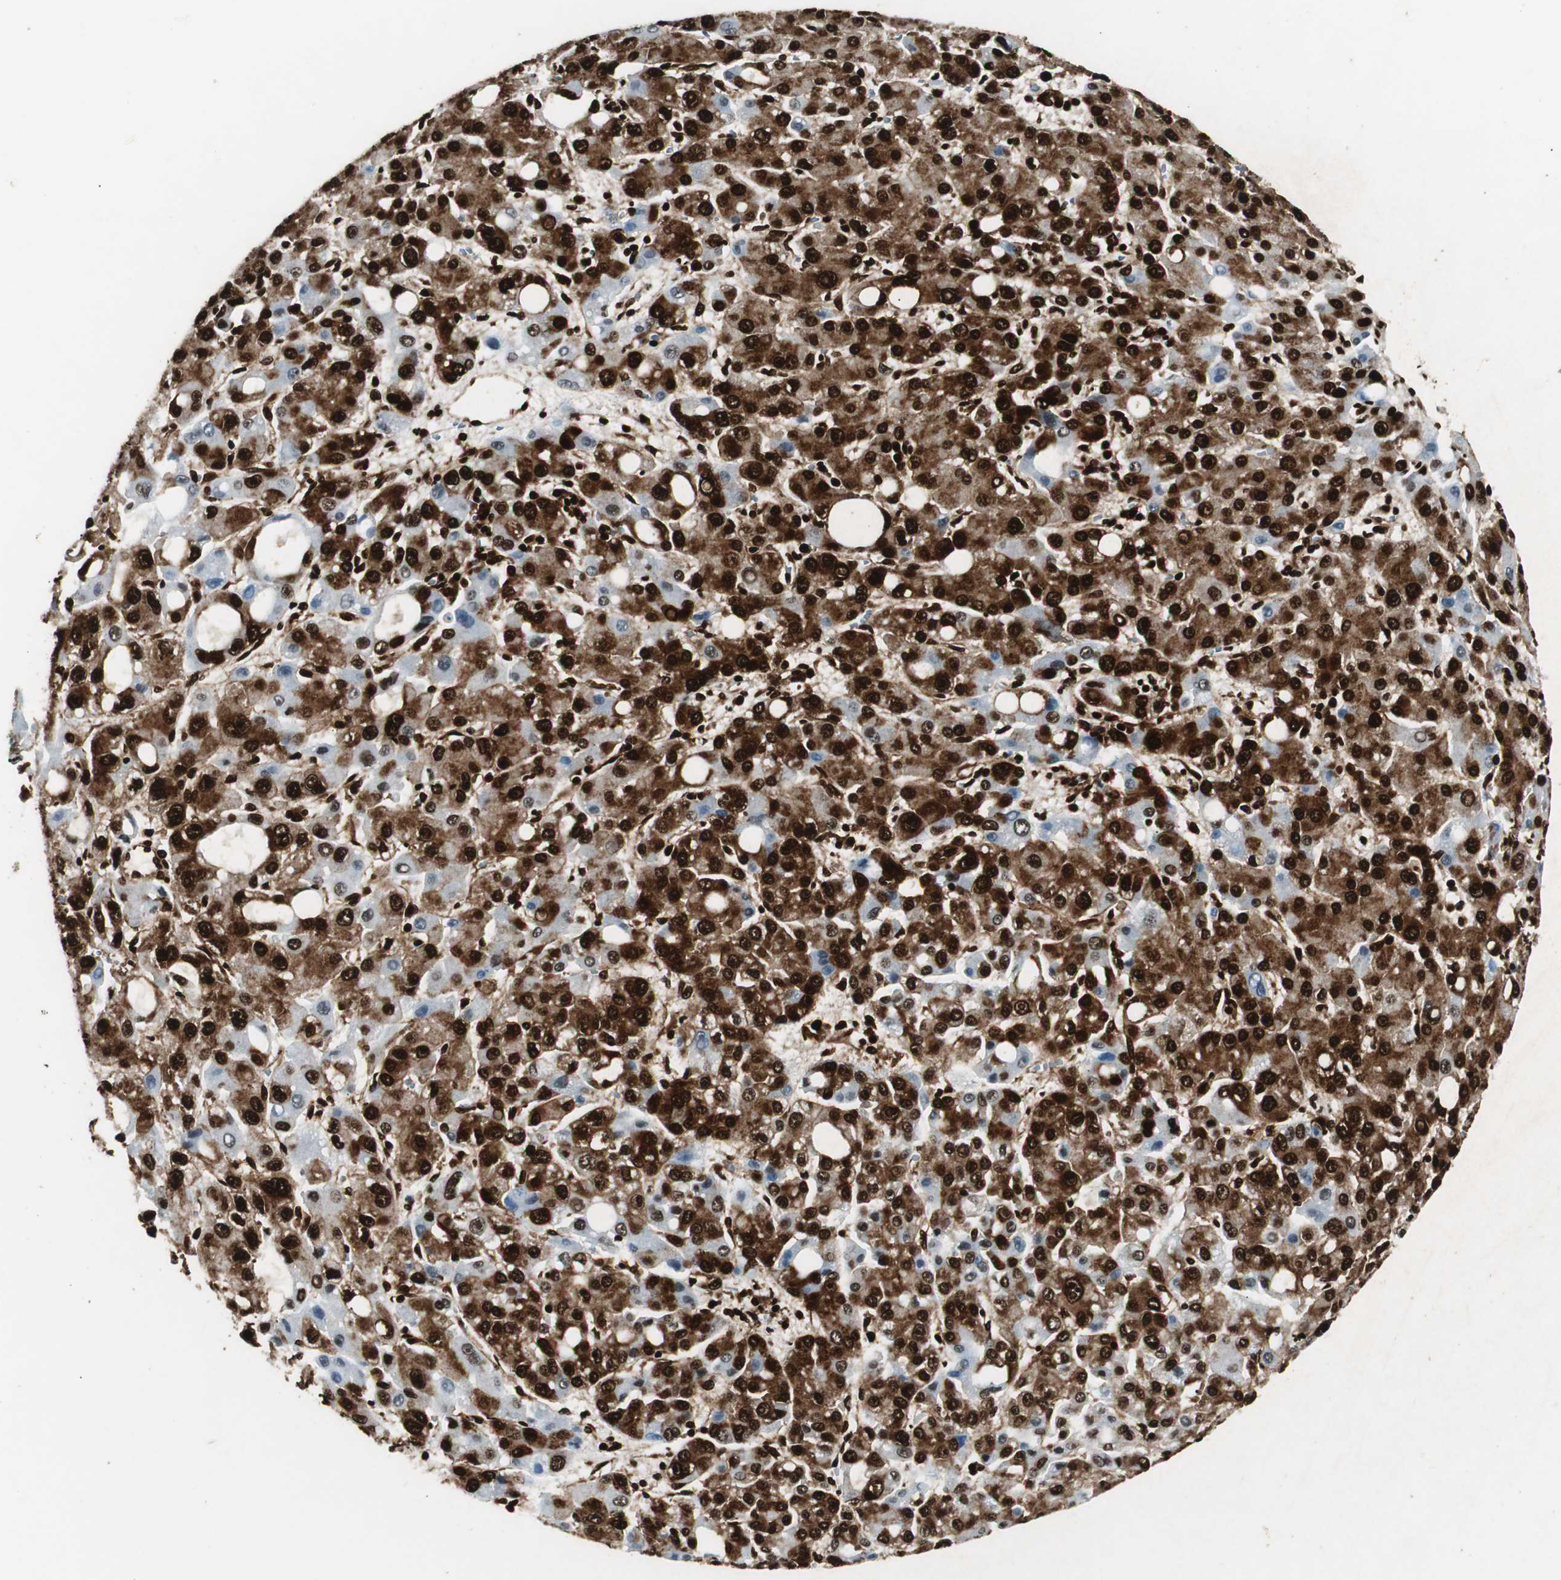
{"staining": {"intensity": "strong", "quantity": ">75%", "location": "cytoplasmic/membranous,nuclear"}, "tissue": "liver cancer", "cell_type": "Tumor cells", "image_type": "cancer", "snomed": [{"axis": "morphology", "description": "Carcinoma, Hepatocellular, NOS"}, {"axis": "topography", "description": "Liver"}], "caption": "Immunohistochemistry of liver cancer exhibits high levels of strong cytoplasmic/membranous and nuclear positivity in about >75% of tumor cells.", "gene": "EWSR1", "patient": {"sex": "male", "age": 55}}